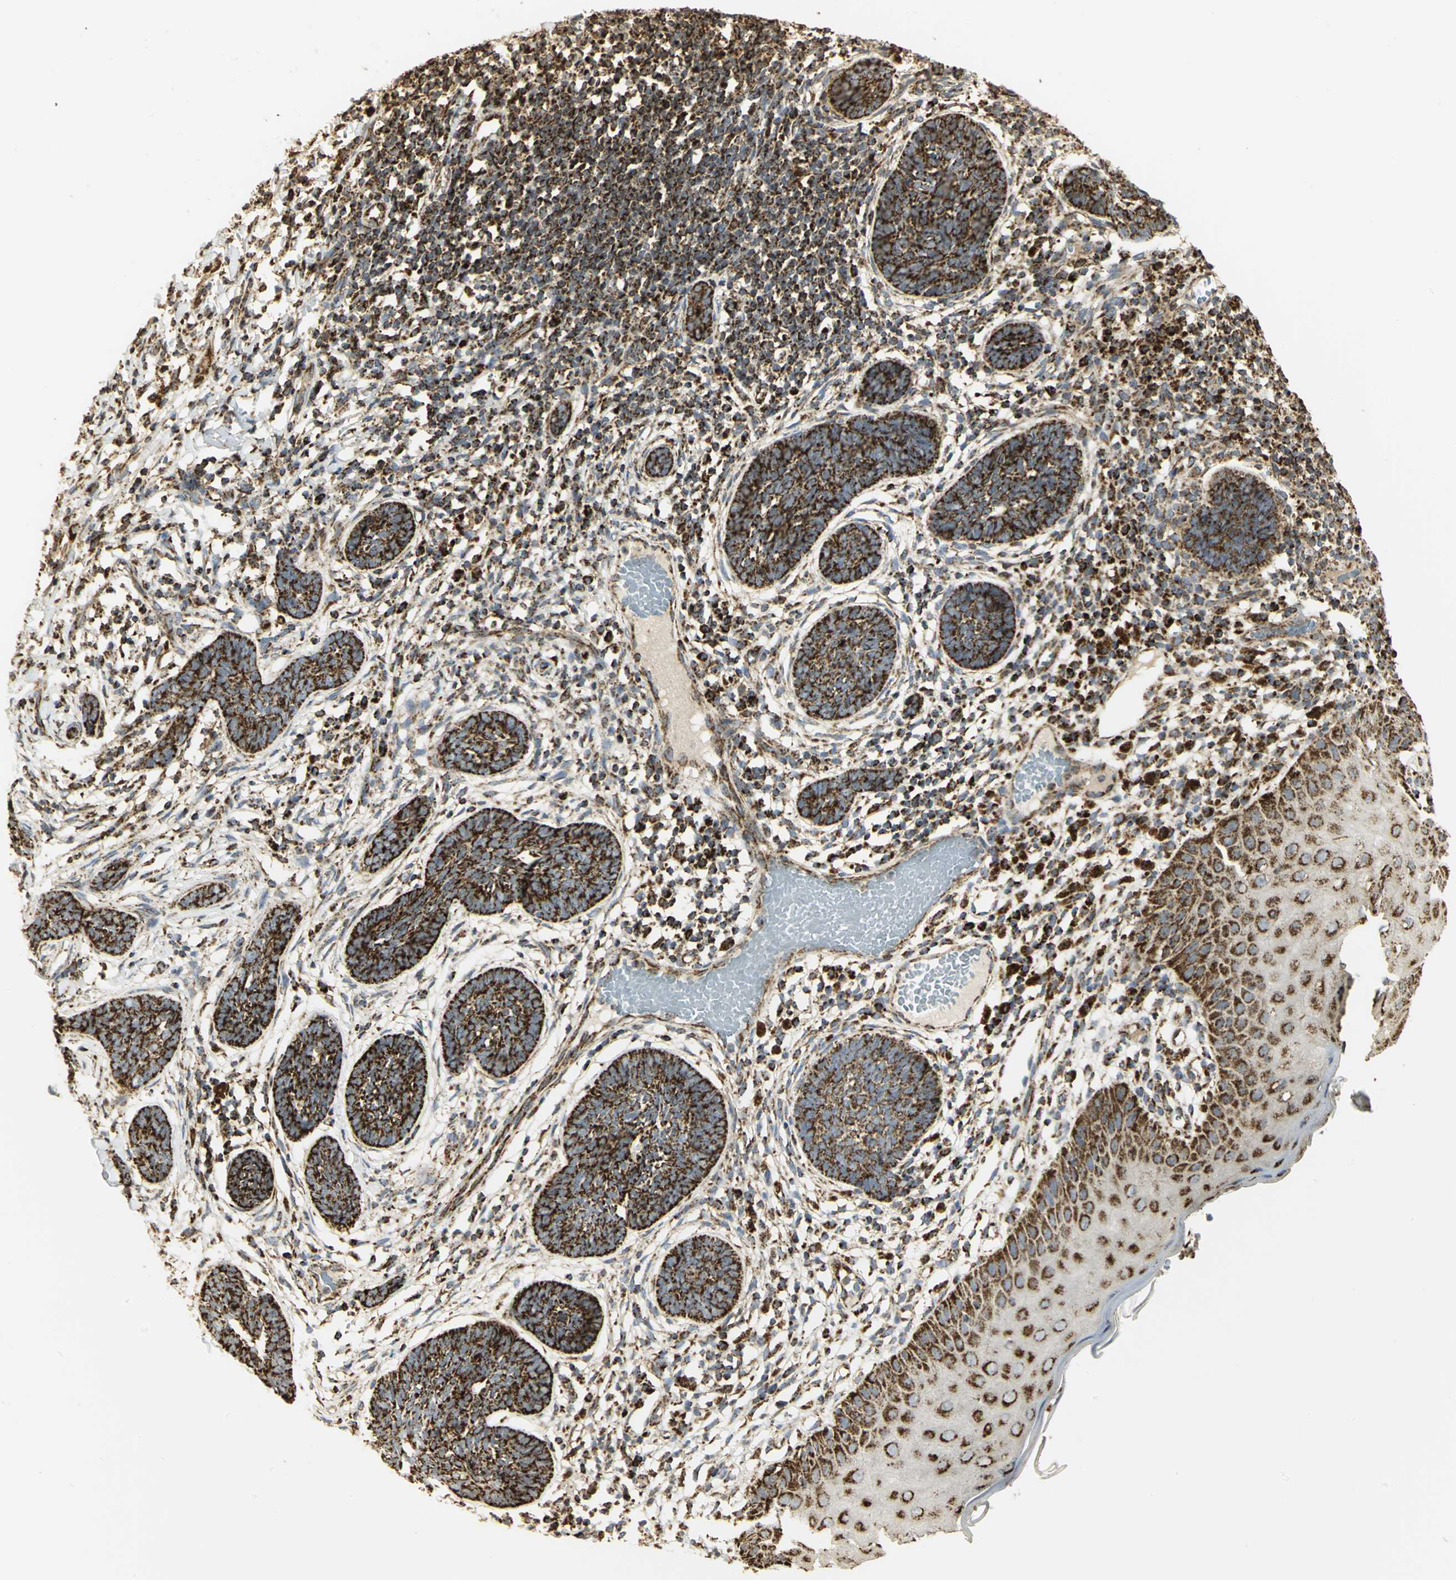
{"staining": {"intensity": "strong", "quantity": ">75%", "location": "cytoplasmic/membranous"}, "tissue": "skin cancer", "cell_type": "Tumor cells", "image_type": "cancer", "snomed": [{"axis": "morphology", "description": "Normal tissue, NOS"}, {"axis": "morphology", "description": "Basal cell carcinoma"}, {"axis": "topography", "description": "Skin"}], "caption": "Basal cell carcinoma (skin) tissue displays strong cytoplasmic/membranous positivity in about >75% of tumor cells (Stains: DAB in brown, nuclei in blue, Microscopy: brightfield microscopy at high magnification).", "gene": "VDAC1", "patient": {"sex": "male", "age": 87}}